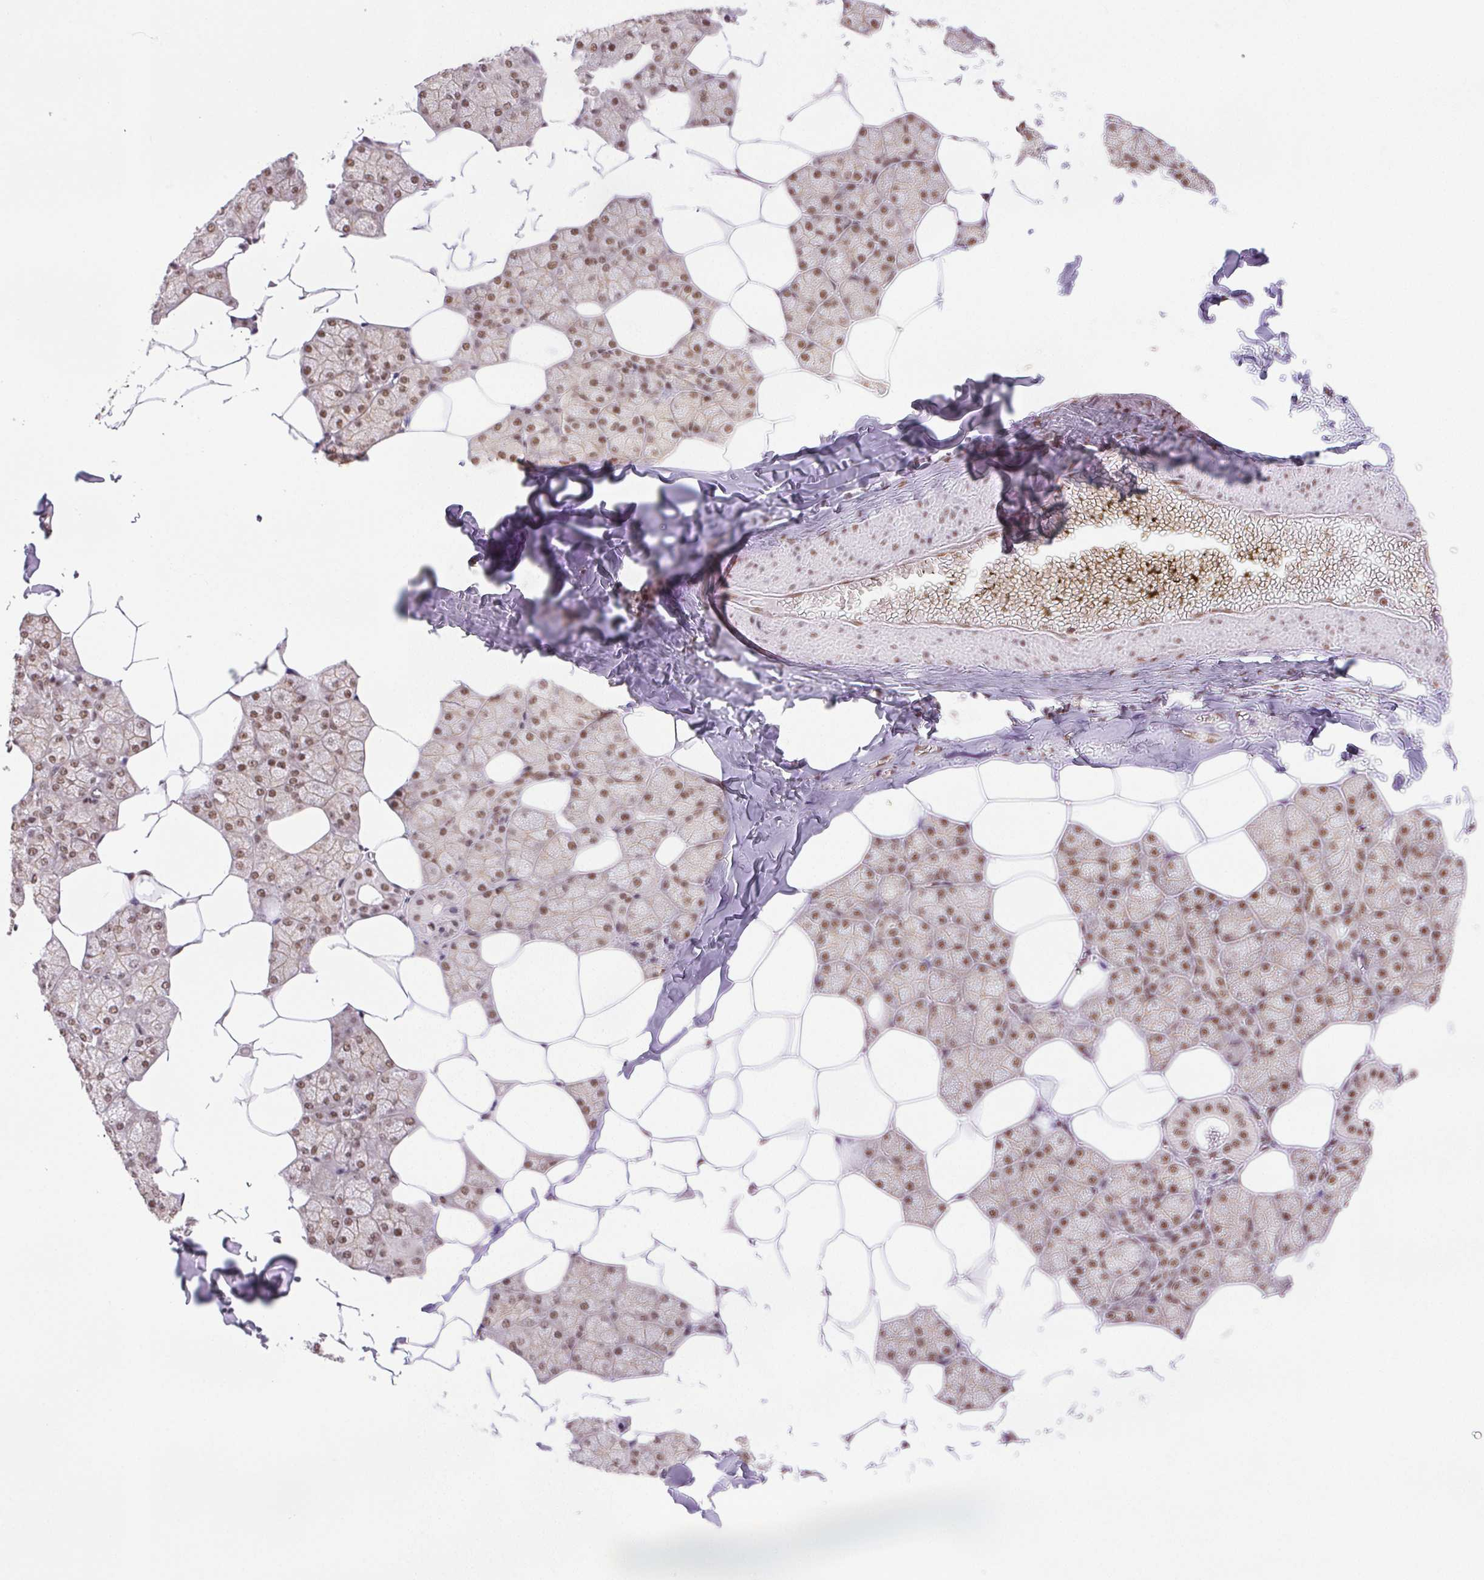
{"staining": {"intensity": "strong", "quantity": ">75%", "location": "nuclear"}, "tissue": "salivary gland", "cell_type": "Glandular cells", "image_type": "normal", "snomed": [{"axis": "morphology", "description": "Normal tissue, NOS"}, {"axis": "topography", "description": "Salivary gland"}], "caption": "An IHC micrograph of normal tissue is shown. Protein staining in brown labels strong nuclear positivity in salivary gland within glandular cells.", "gene": "IK", "patient": {"sex": "female", "age": 43}}